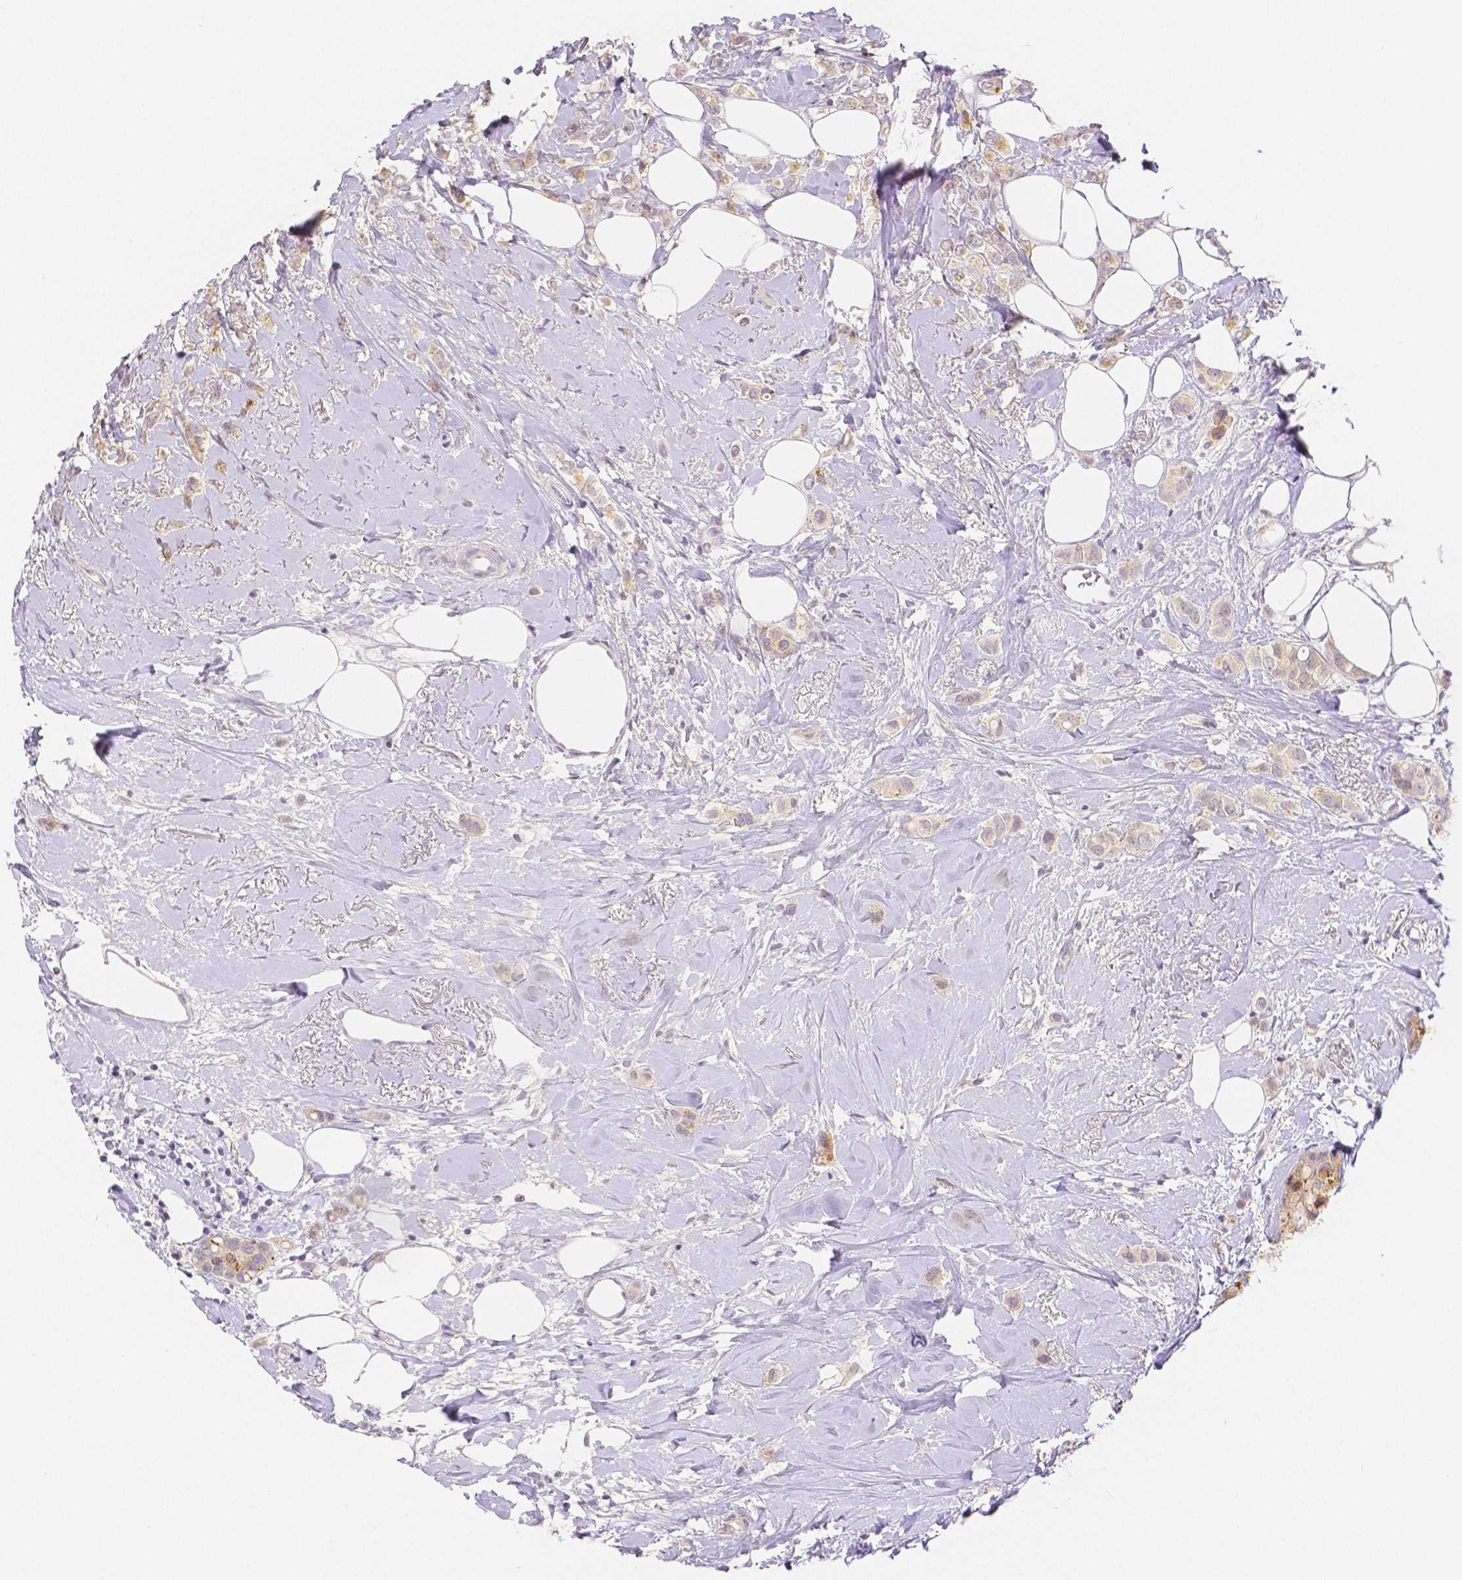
{"staining": {"intensity": "weak", "quantity": ">75%", "location": "cytoplasmic/membranous"}, "tissue": "breast cancer", "cell_type": "Tumor cells", "image_type": "cancer", "snomed": [{"axis": "morphology", "description": "Lobular carcinoma"}, {"axis": "topography", "description": "Breast"}], "caption": "About >75% of tumor cells in human breast cancer display weak cytoplasmic/membranous protein expression as visualized by brown immunohistochemical staining.", "gene": "OCLN", "patient": {"sex": "female", "age": 66}}